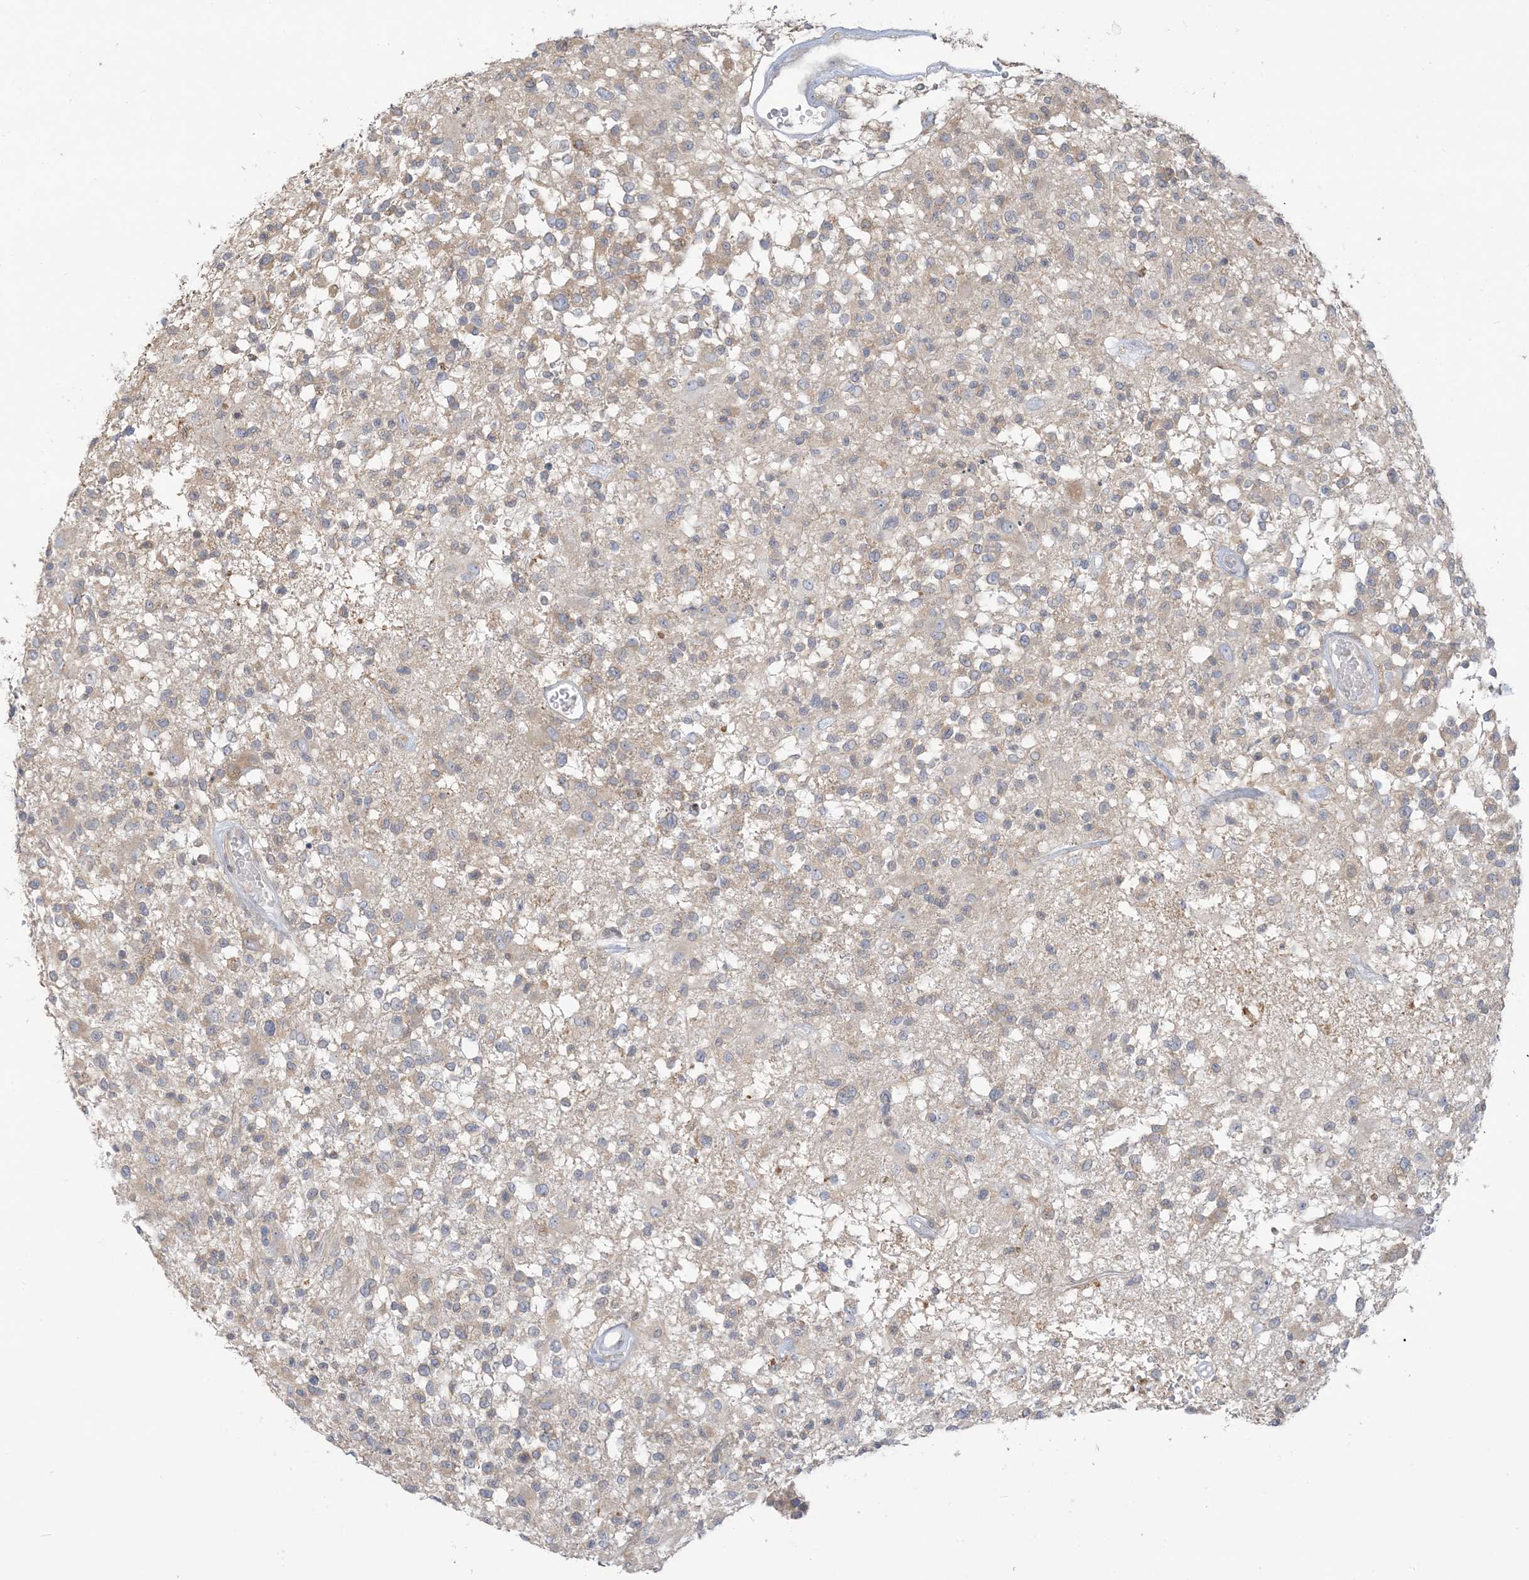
{"staining": {"intensity": "weak", "quantity": "<25%", "location": "cytoplasmic/membranous"}, "tissue": "glioma", "cell_type": "Tumor cells", "image_type": "cancer", "snomed": [{"axis": "morphology", "description": "Glioma, malignant, High grade"}, {"axis": "morphology", "description": "Glioblastoma, NOS"}, {"axis": "topography", "description": "Brain"}], "caption": "Human glioblastoma stained for a protein using immunohistochemistry (IHC) reveals no positivity in tumor cells.", "gene": "EEFSEC", "patient": {"sex": "male", "age": 60}}